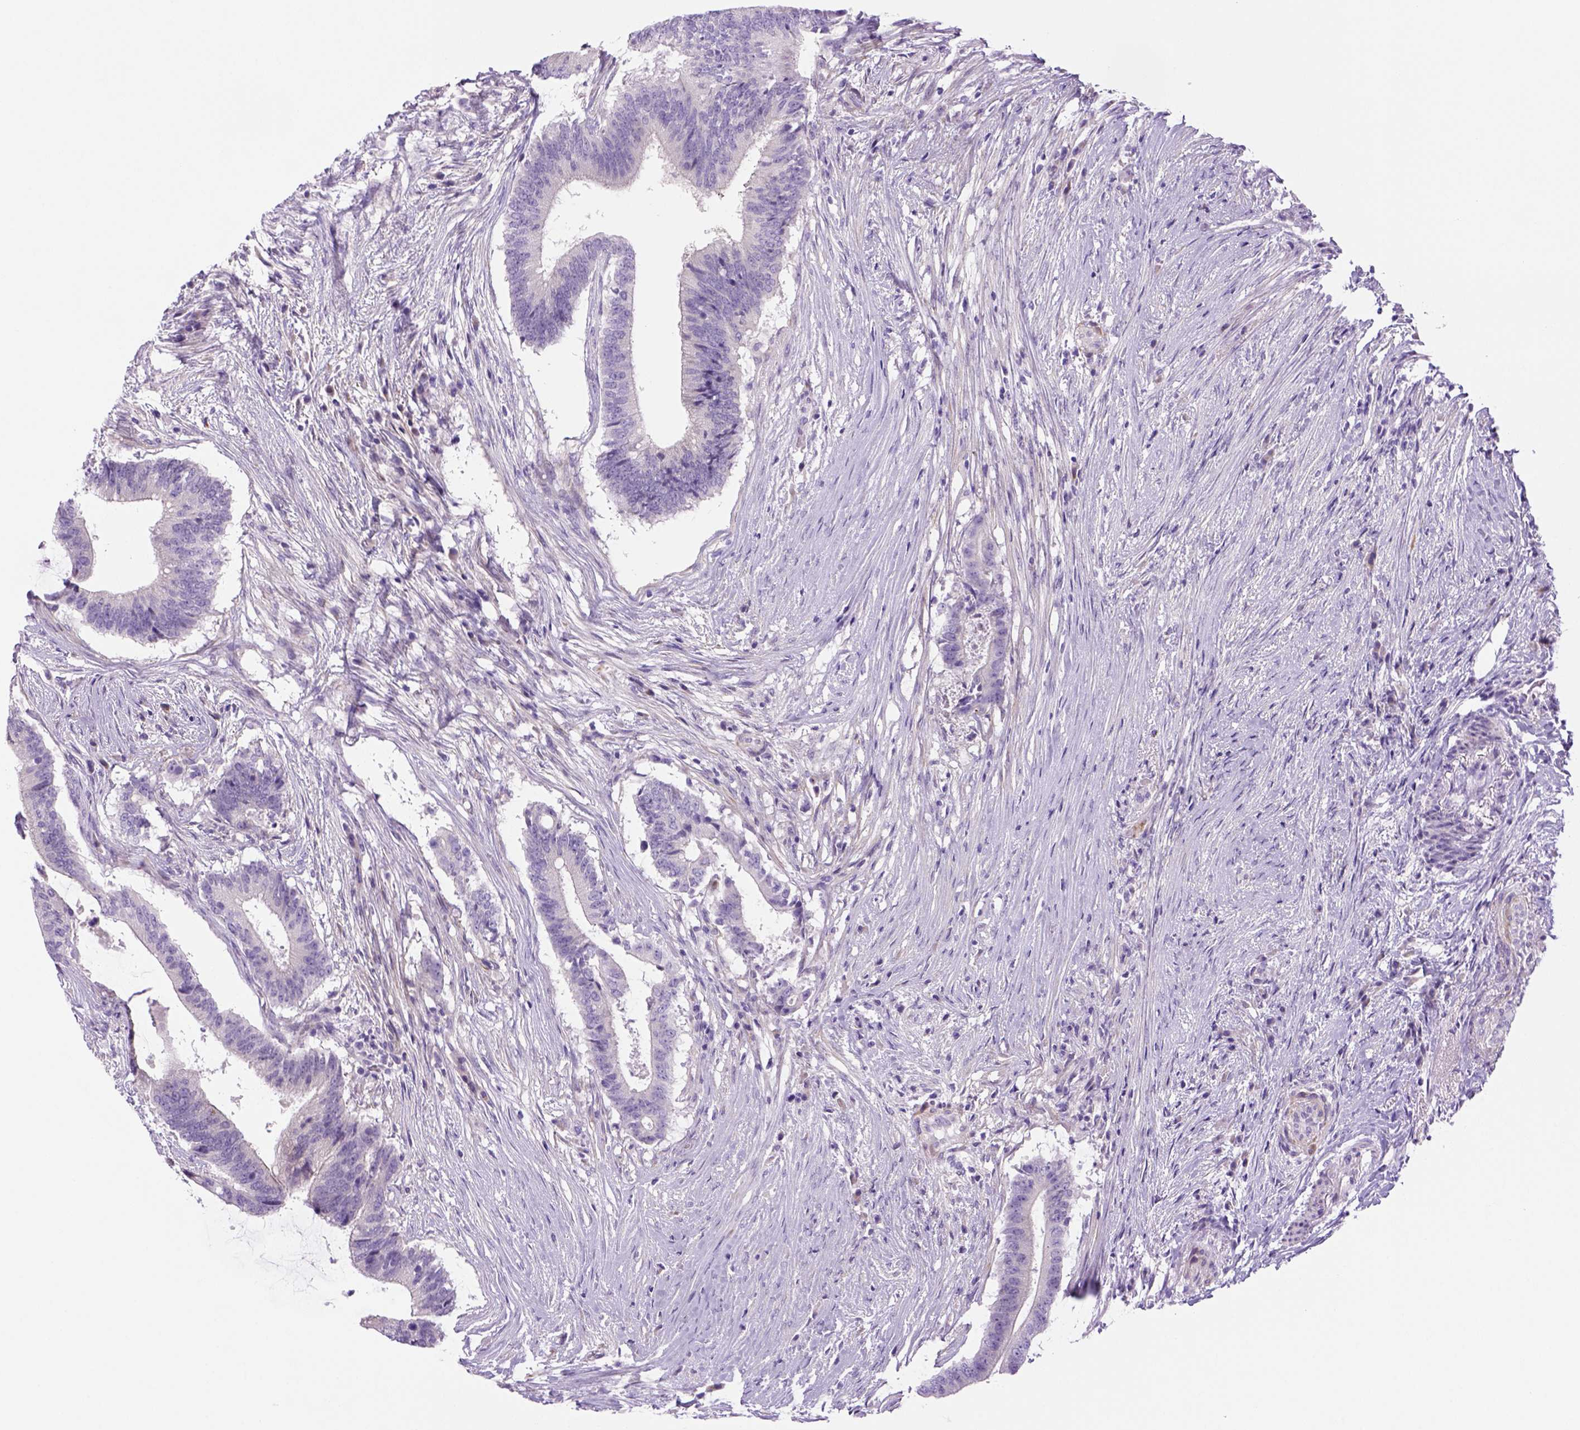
{"staining": {"intensity": "negative", "quantity": "none", "location": "none"}, "tissue": "colorectal cancer", "cell_type": "Tumor cells", "image_type": "cancer", "snomed": [{"axis": "morphology", "description": "Adenocarcinoma, NOS"}, {"axis": "topography", "description": "Colon"}], "caption": "Colorectal cancer stained for a protein using immunohistochemistry (IHC) shows no staining tumor cells.", "gene": "DNAH11", "patient": {"sex": "female", "age": 43}}